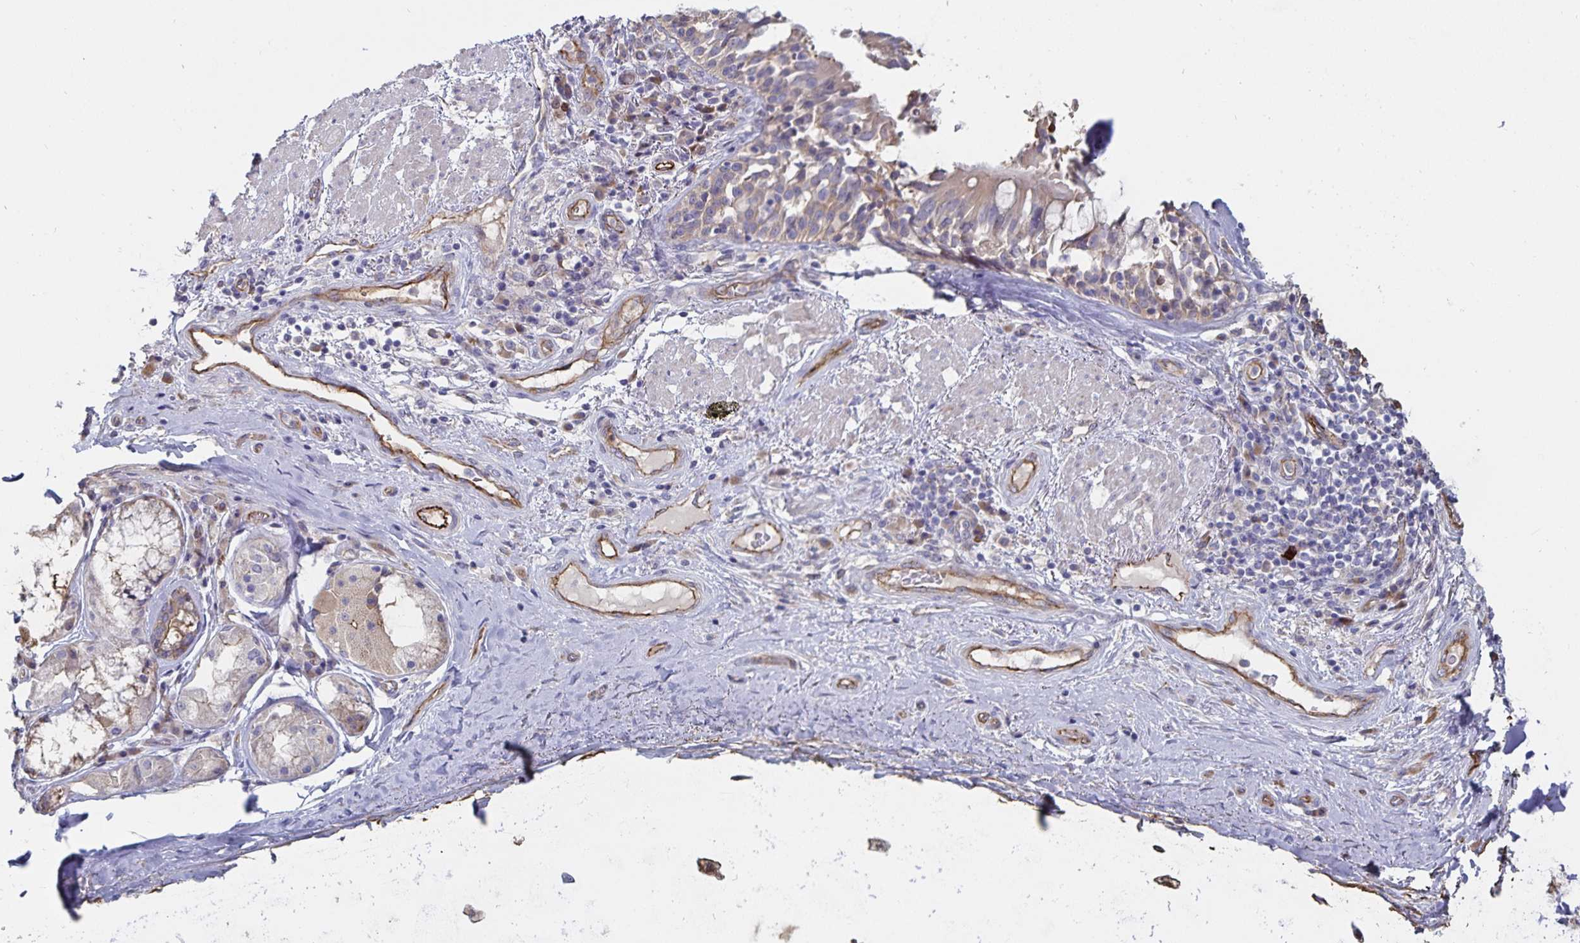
{"staining": {"intensity": "moderate", "quantity": "25%-75%", "location": "cytoplasmic/membranous"}, "tissue": "soft tissue", "cell_type": "Chondrocytes", "image_type": "normal", "snomed": [{"axis": "morphology", "description": "Normal tissue, NOS"}, {"axis": "topography", "description": "Cartilage tissue"}, {"axis": "topography", "description": "Bronchus"}], "caption": "Moderate cytoplasmic/membranous positivity for a protein is identified in about 25%-75% of chondrocytes of benign soft tissue using immunohistochemistry.", "gene": "SSTR1", "patient": {"sex": "male", "age": 64}}